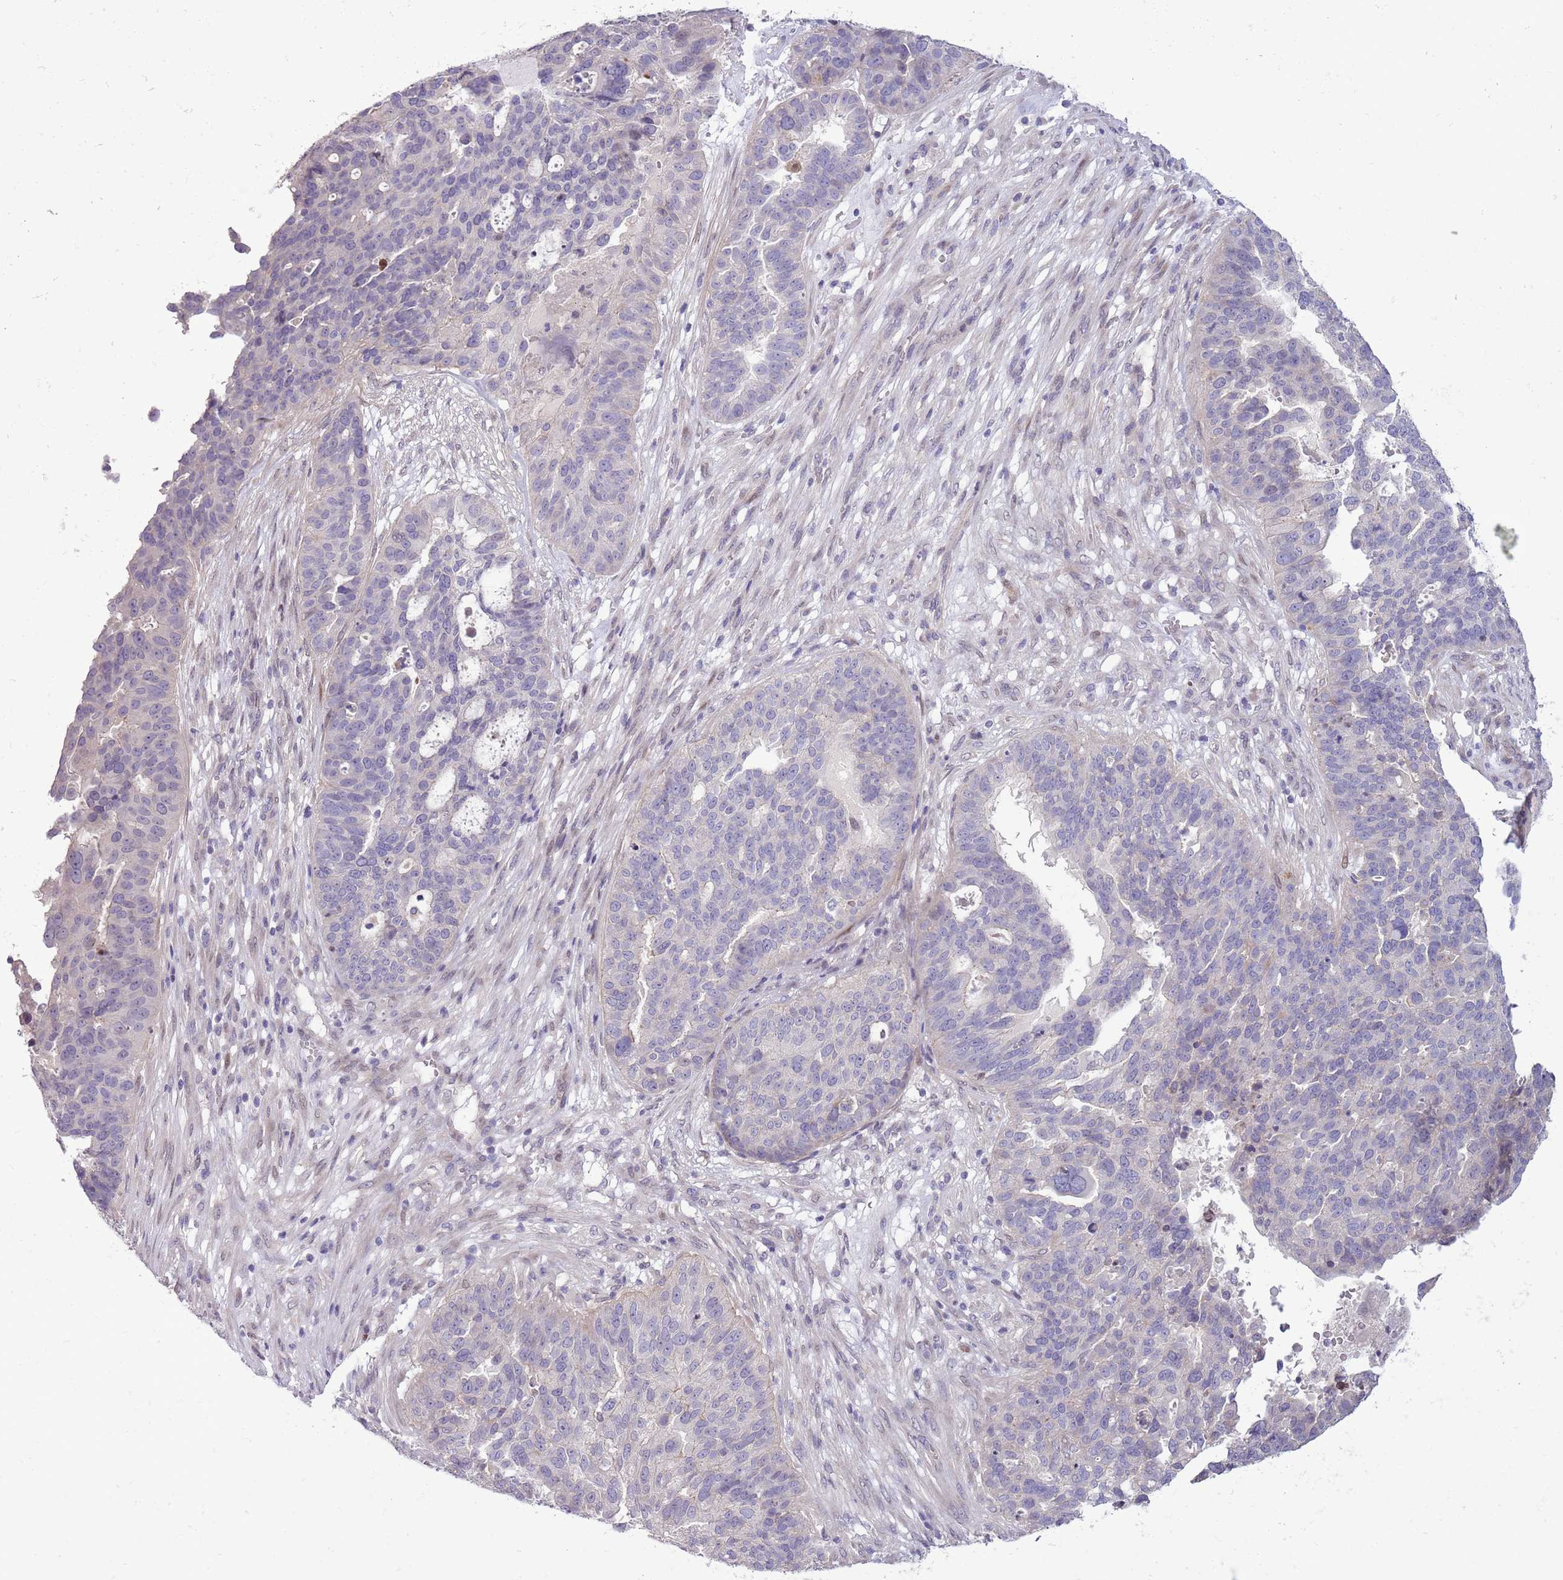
{"staining": {"intensity": "negative", "quantity": "none", "location": "none"}, "tissue": "ovarian cancer", "cell_type": "Tumor cells", "image_type": "cancer", "snomed": [{"axis": "morphology", "description": "Cystadenocarcinoma, serous, NOS"}, {"axis": "topography", "description": "Ovary"}], "caption": "Immunohistochemistry (IHC) of serous cystadenocarcinoma (ovarian) shows no positivity in tumor cells.", "gene": "CCND2", "patient": {"sex": "female", "age": 59}}